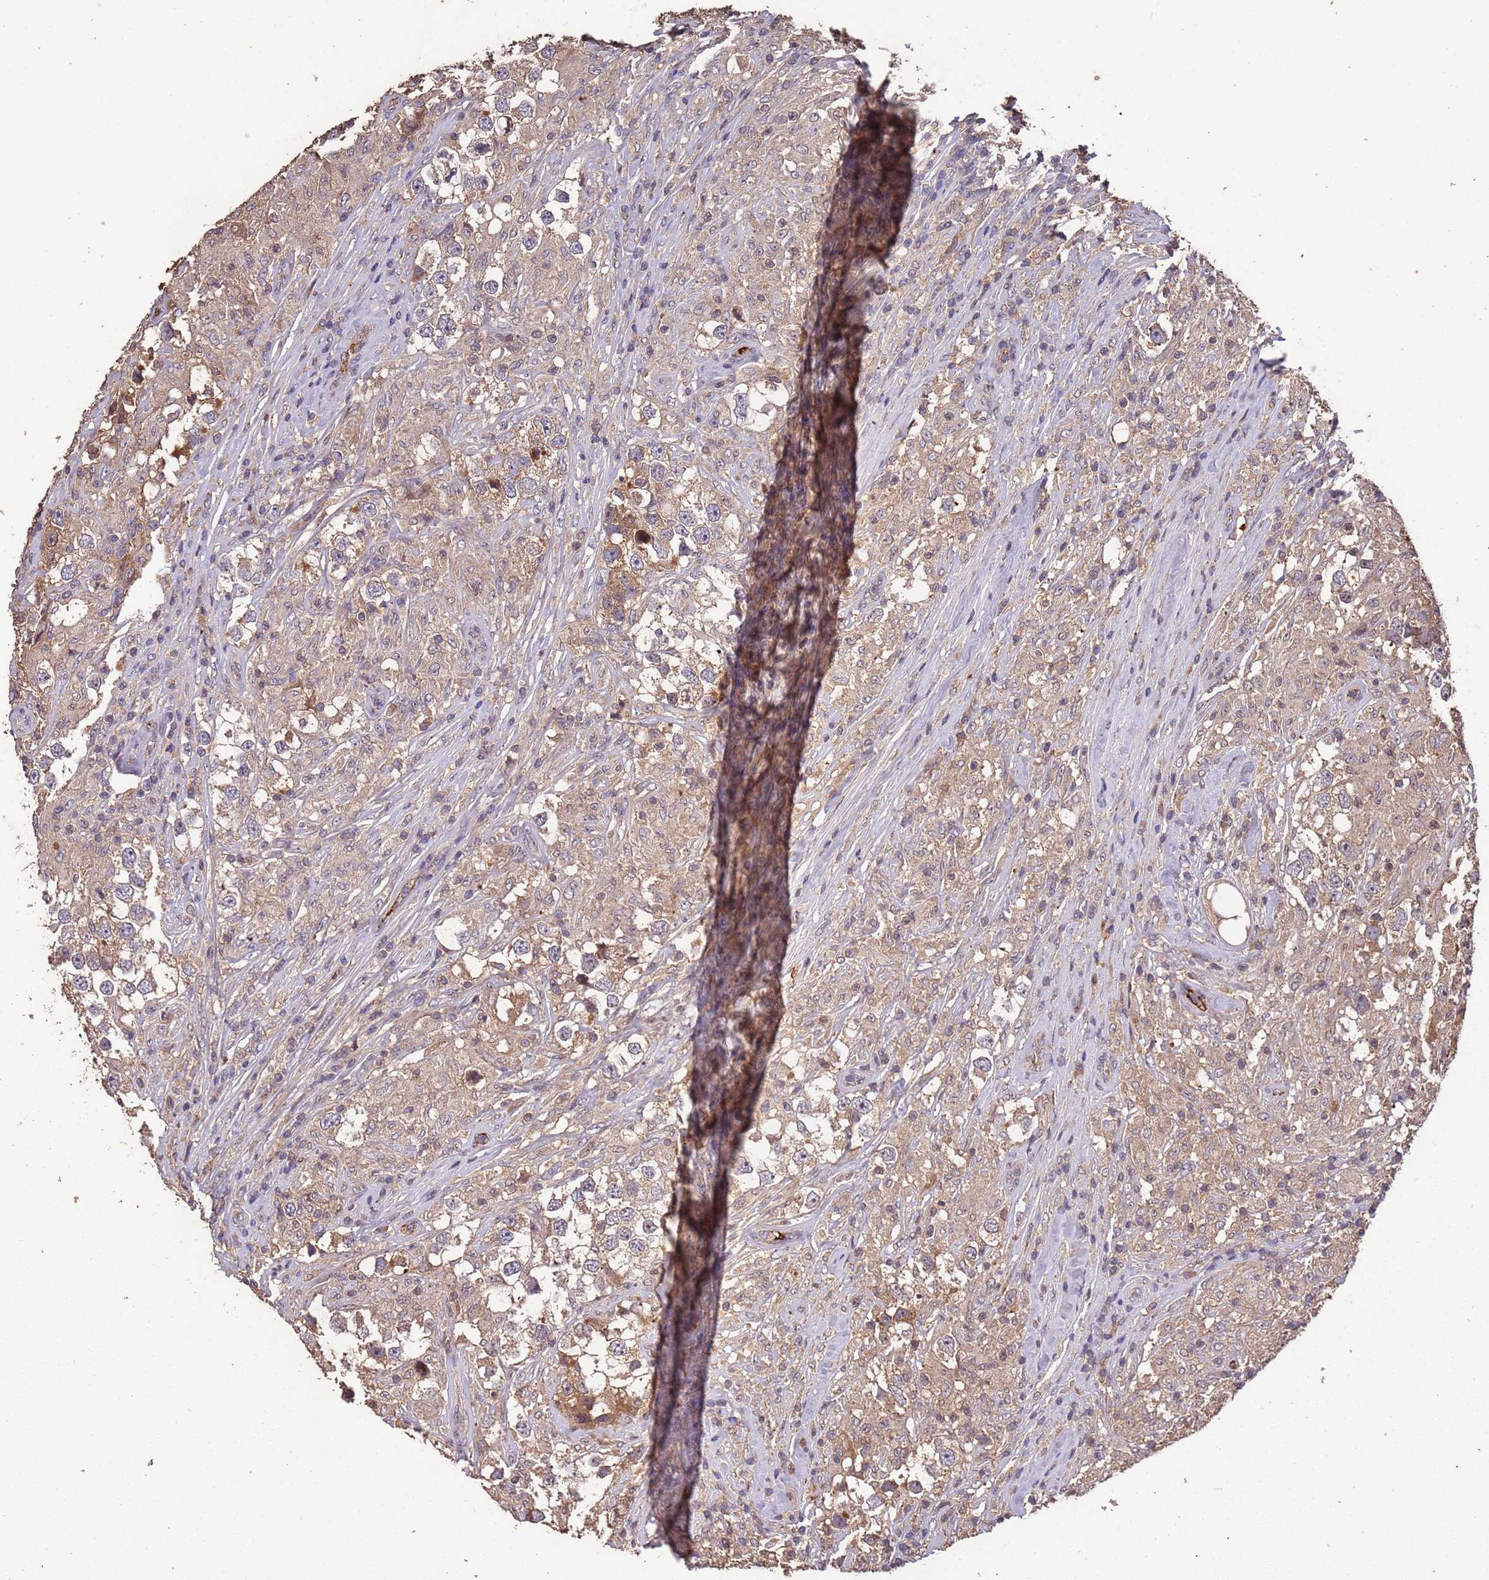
{"staining": {"intensity": "weak", "quantity": ">75%", "location": "cytoplasmic/membranous"}, "tissue": "testis cancer", "cell_type": "Tumor cells", "image_type": "cancer", "snomed": [{"axis": "morphology", "description": "Seminoma, NOS"}, {"axis": "topography", "description": "Testis"}], "caption": "Immunohistochemistry (DAB) staining of seminoma (testis) exhibits weak cytoplasmic/membranous protein positivity in about >75% of tumor cells. (brown staining indicates protein expression, while blue staining denotes nuclei).", "gene": "CCDC184", "patient": {"sex": "male", "age": 46}}